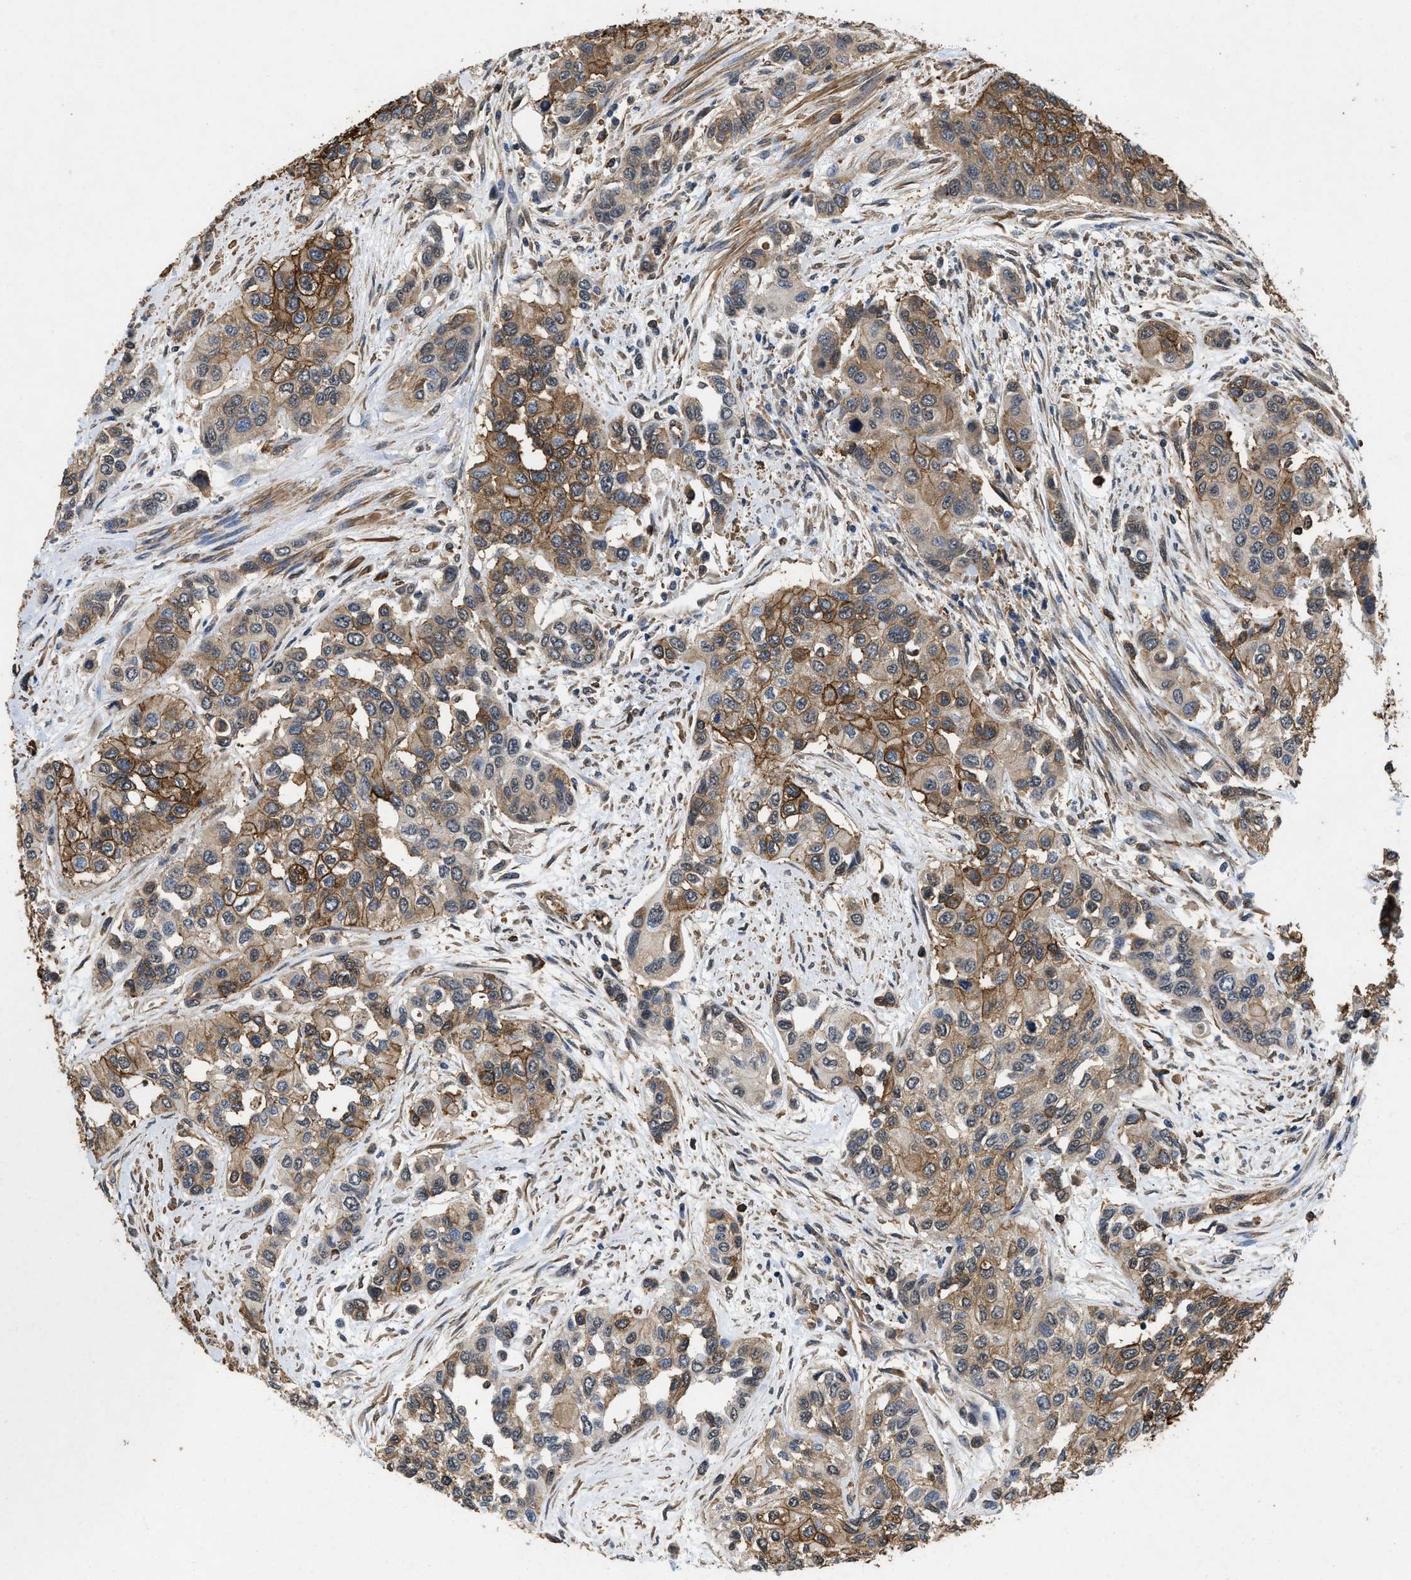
{"staining": {"intensity": "moderate", "quantity": ">75%", "location": "cytoplasmic/membranous"}, "tissue": "urothelial cancer", "cell_type": "Tumor cells", "image_type": "cancer", "snomed": [{"axis": "morphology", "description": "Urothelial carcinoma, High grade"}, {"axis": "topography", "description": "Urinary bladder"}], "caption": "Urothelial cancer tissue shows moderate cytoplasmic/membranous staining in about >75% of tumor cells, visualized by immunohistochemistry. The protein is stained brown, and the nuclei are stained in blue (DAB (3,3'-diaminobenzidine) IHC with brightfield microscopy, high magnification).", "gene": "LINGO2", "patient": {"sex": "female", "age": 56}}